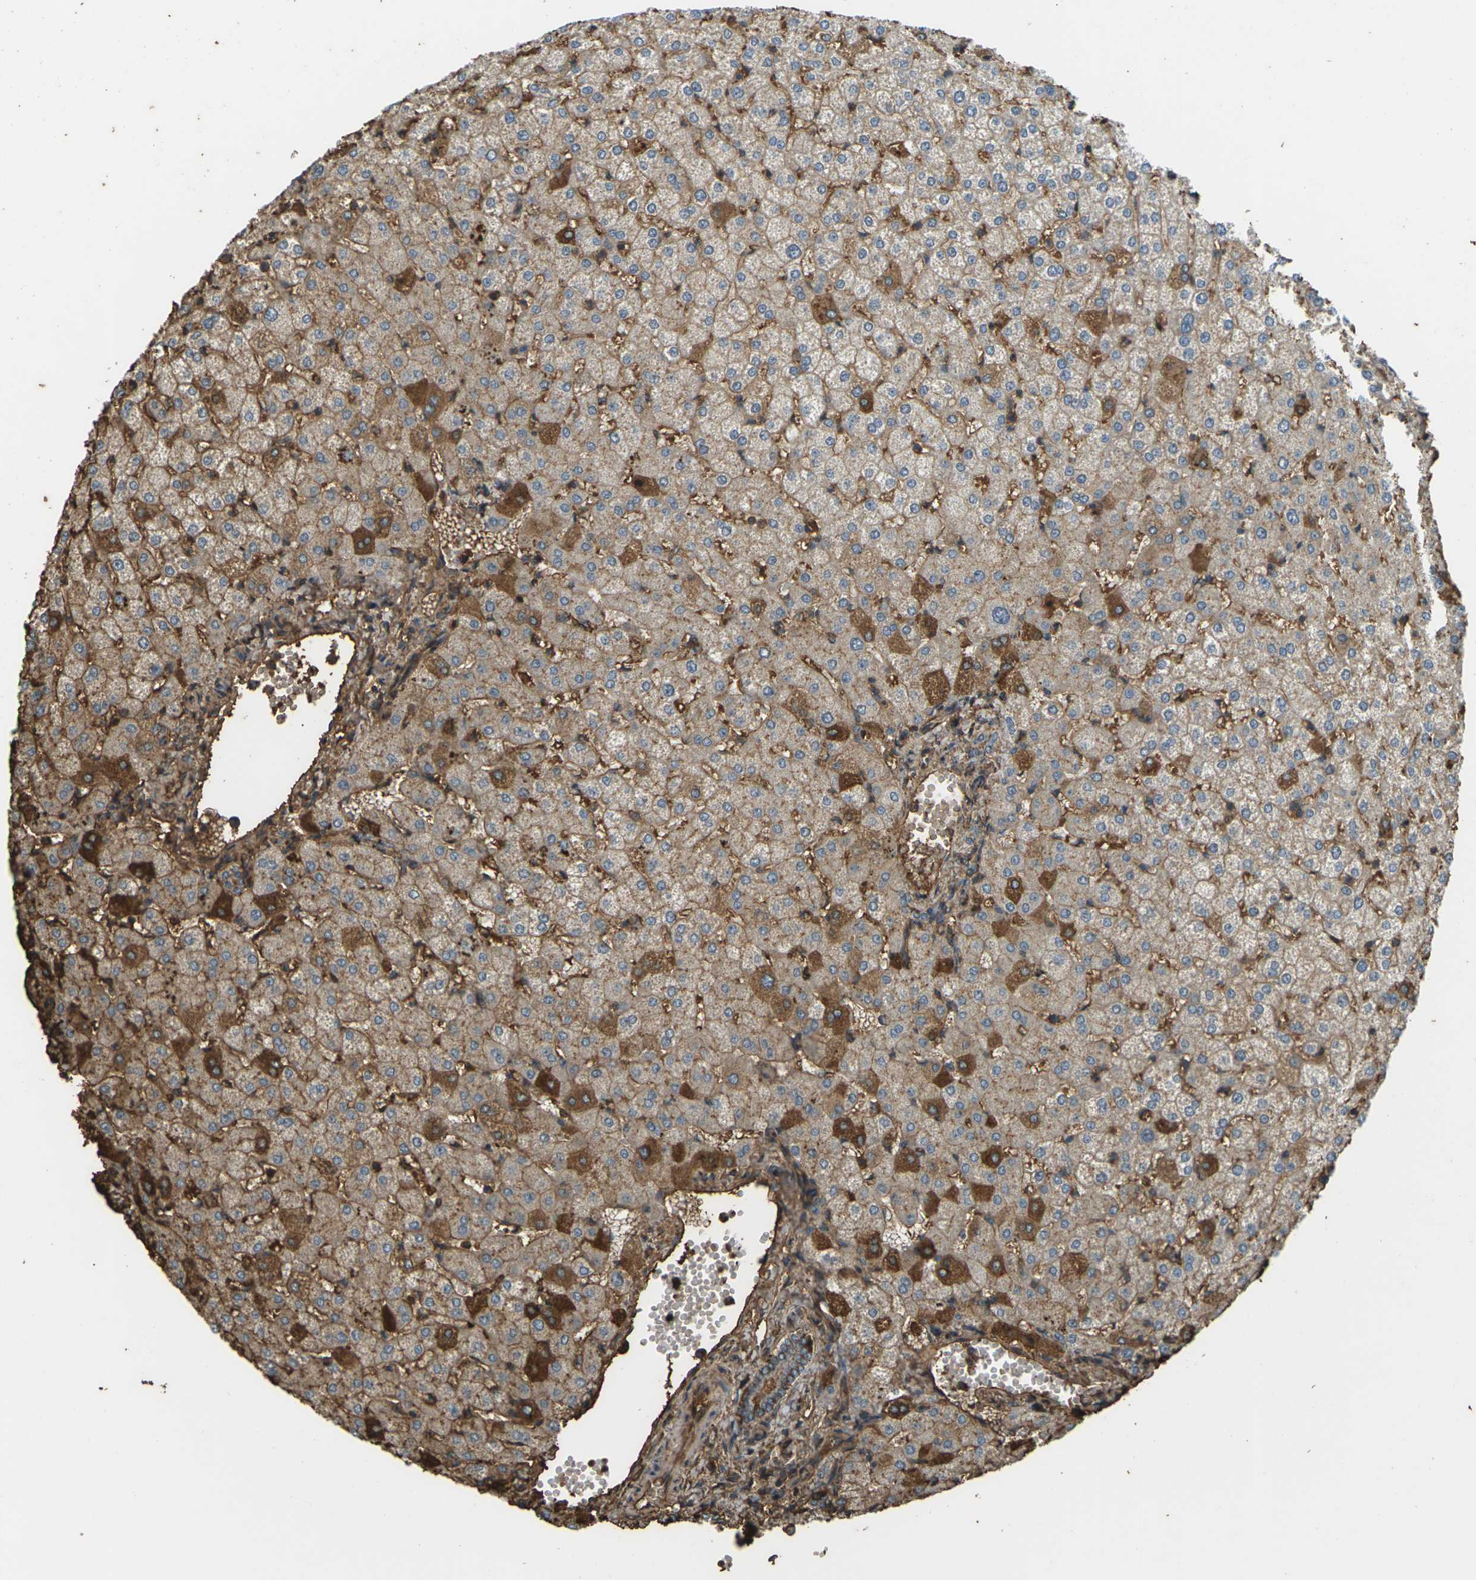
{"staining": {"intensity": "moderate", "quantity": "<25%", "location": "cytoplasmic/membranous"}, "tissue": "liver", "cell_type": "Cholangiocytes", "image_type": "normal", "snomed": [{"axis": "morphology", "description": "Normal tissue, NOS"}, {"axis": "topography", "description": "Liver"}], "caption": "Immunohistochemistry micrograph of normal human liver stained for a protein (brown), which exhibits low levels of moderate cytoplasmic/membranous staining in approximately <25% of cholangiocytes.", "gene": "CYP1B1", "patient": {"sex": "female", "age": 32}}